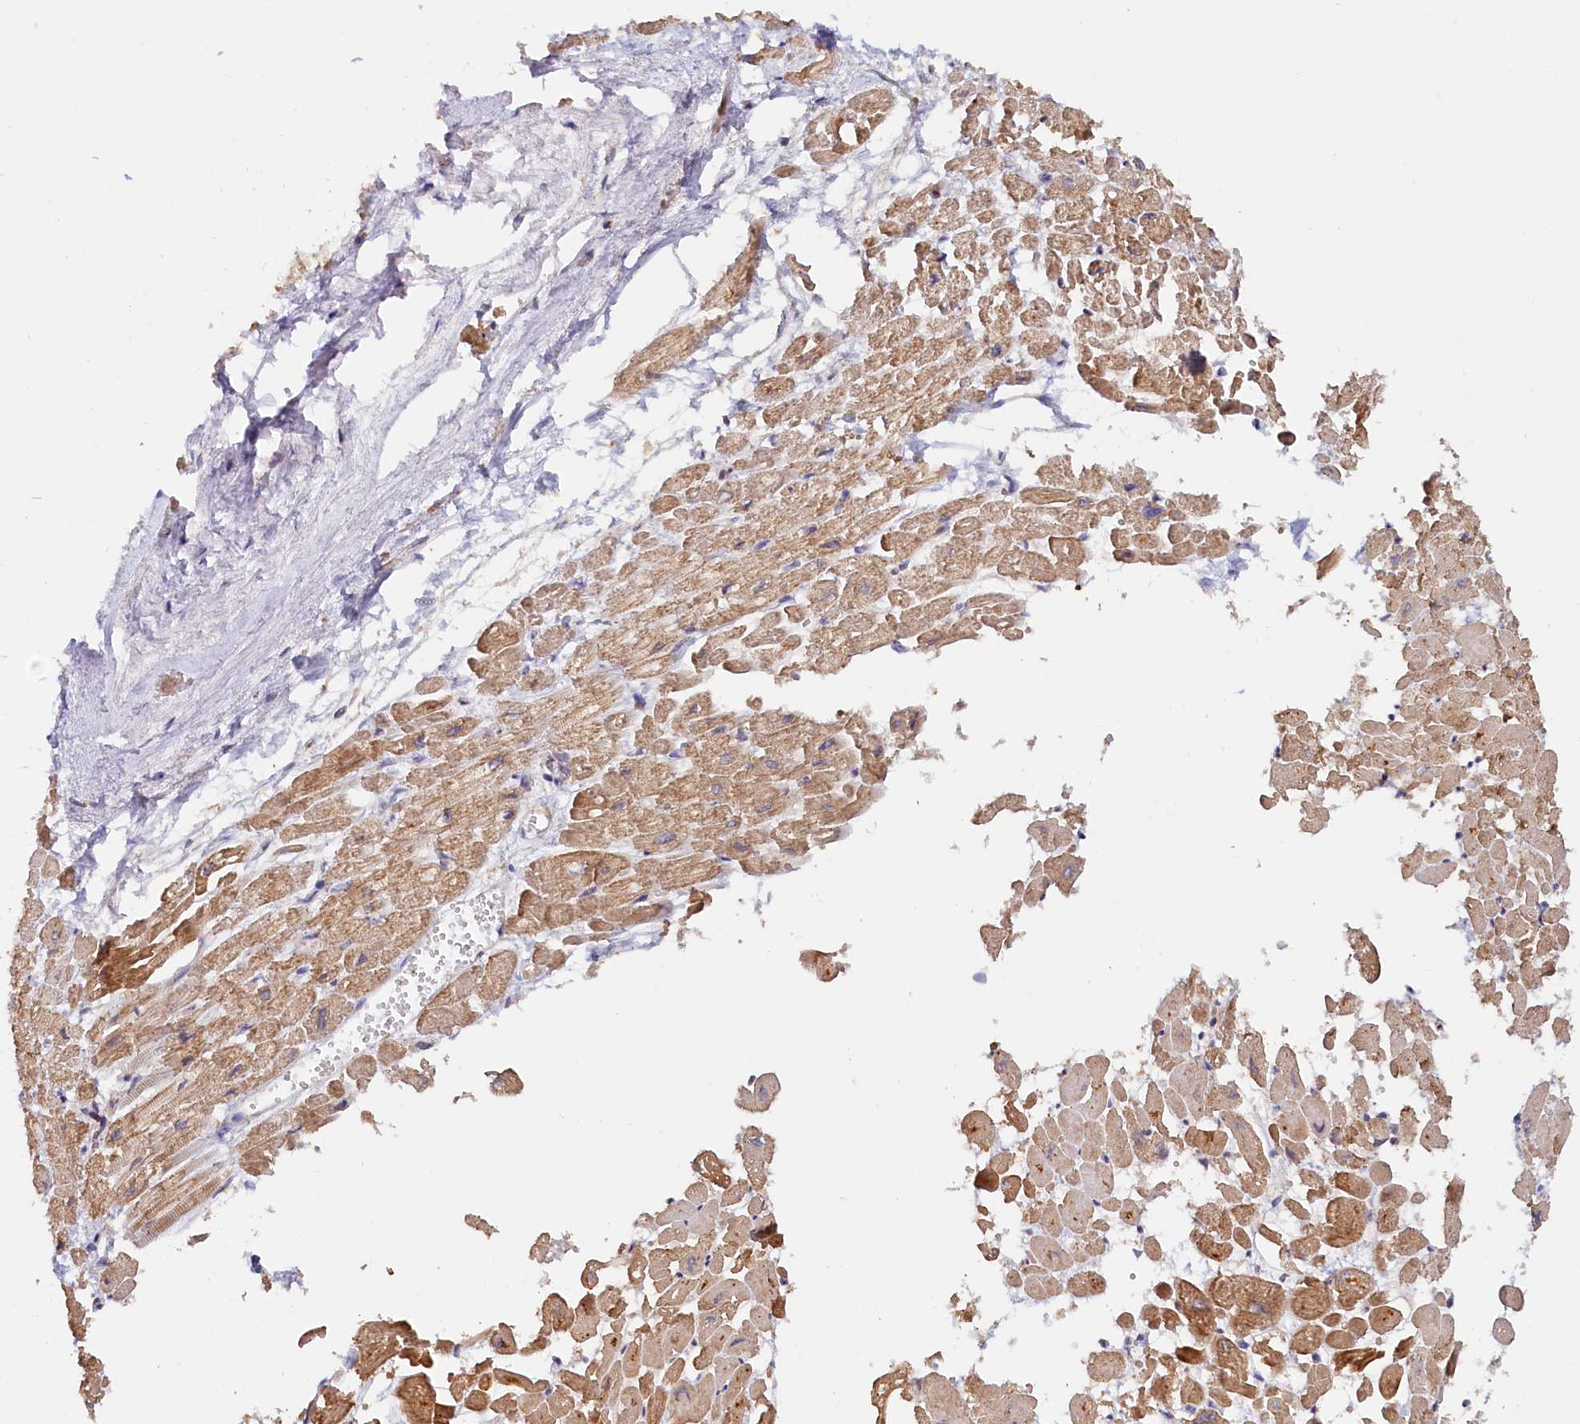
{"staining": {"intensity": "moderate", "quantity": ">75%", "location": "cytoplasmic/membranous"}, "tissue": "heart muscle", "cell_type": "Cardiomyocytes", "image_type": "normal", "snomed": [{"axis": "morphology", "description": "Normal tissue, NOS"}, {"axis": "topography", "description": "Heart"}], "caption": "Immunohistochemistry of benign heart muscle reveals medium levels of moderate cytoplasmic/membranous expression in approximately >75% of cardiomyocytes.", "gene": "TANGO6", "patient": {"sex": "male", "age": 54}}